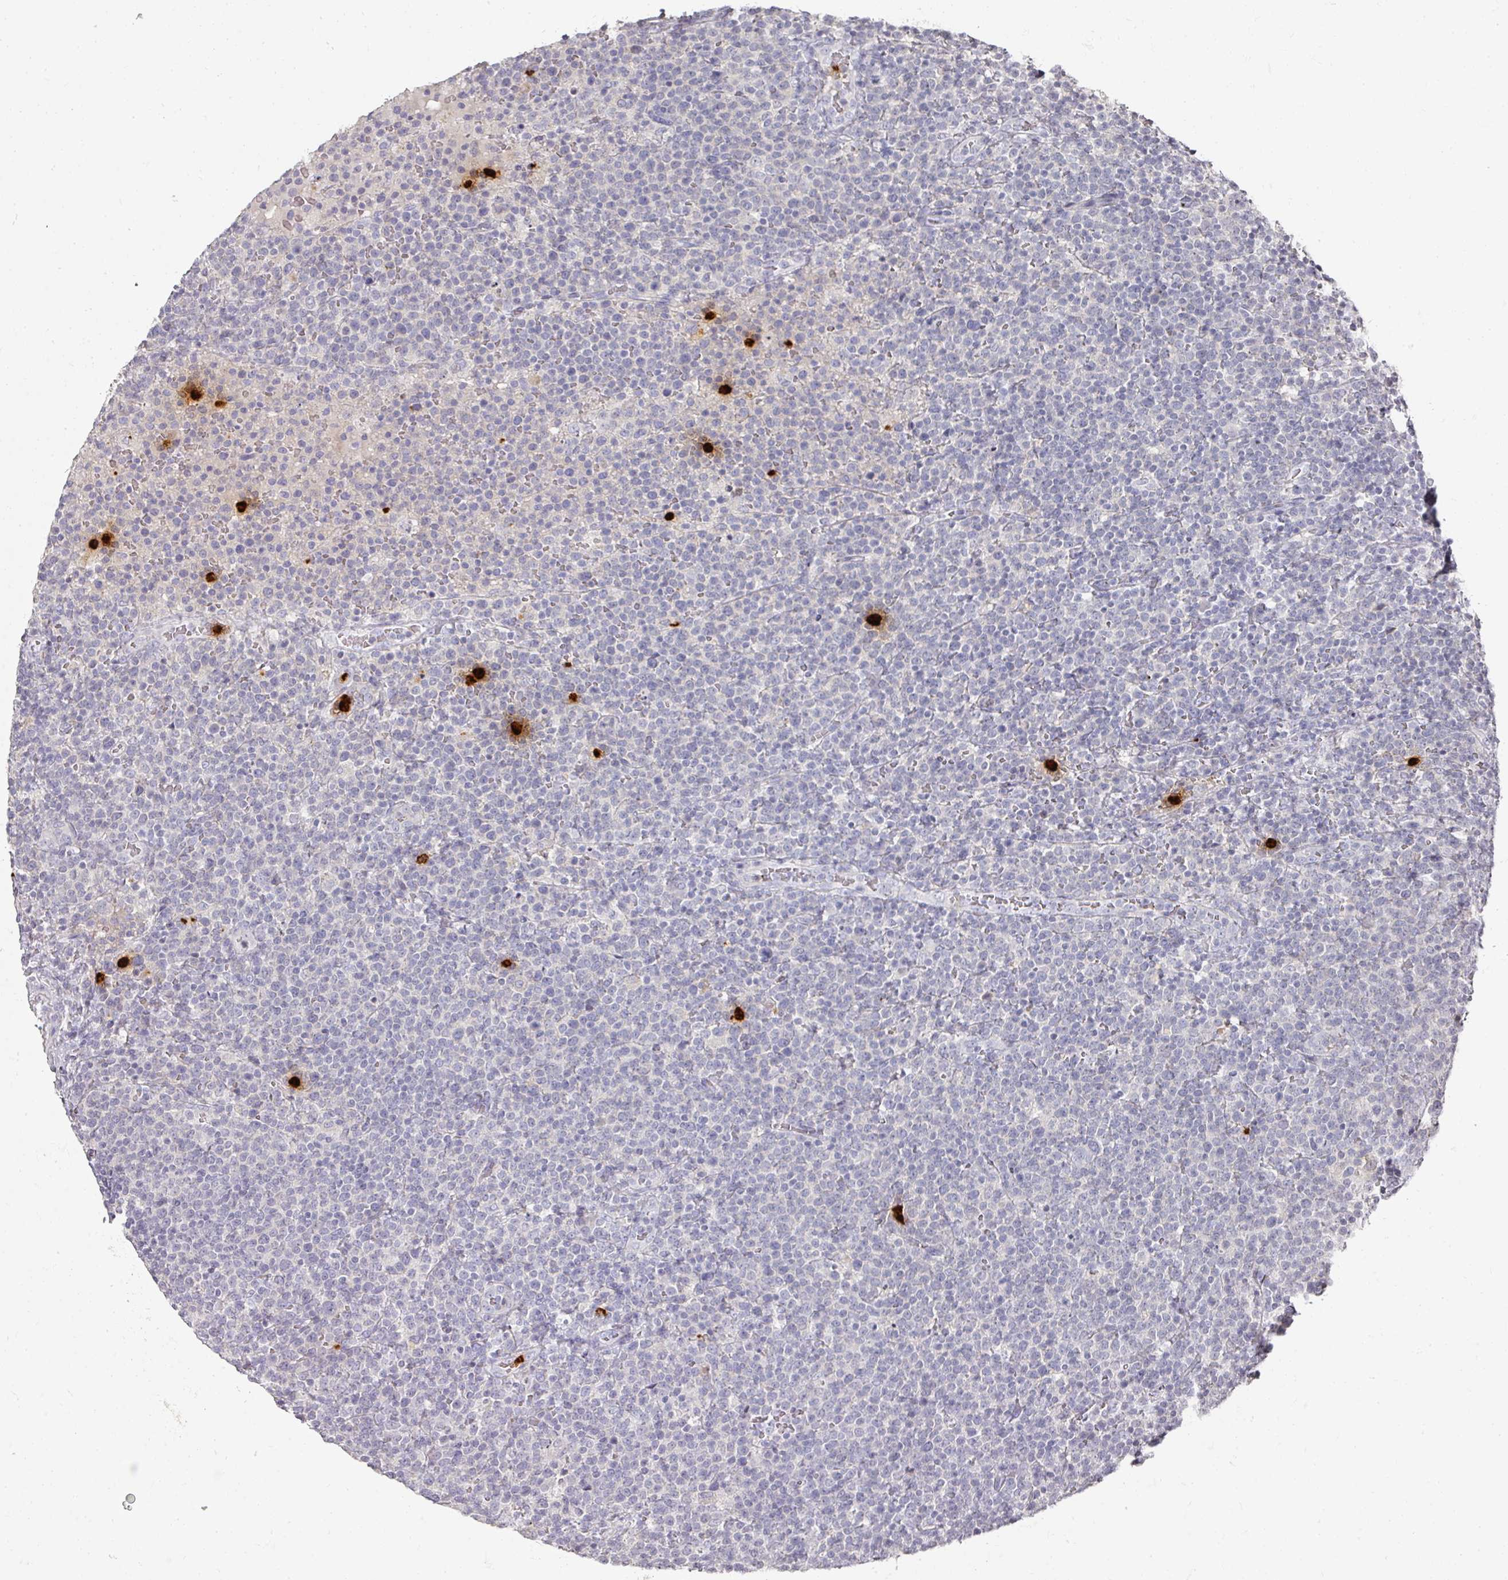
{"staining": {"intensity": "negative", "quantity": "none", "location": "none"}, "tissue": "lymphoma", "cell_type": "Tumor cells", "image_type": "cancer", "snomed": [{"axis": "morphology", "description": "Malignant lymphoma, non-Hodgkin's type, High grade"}, {"axis": "topography", "description": "Lymph node"}], "caption": "The image reveals no staining of tumor cells in high-grade malignant lymphoma, non-Hodgkin's type.", "gene": "CAMP", "patient": {"sex": "male", "age": 61}}